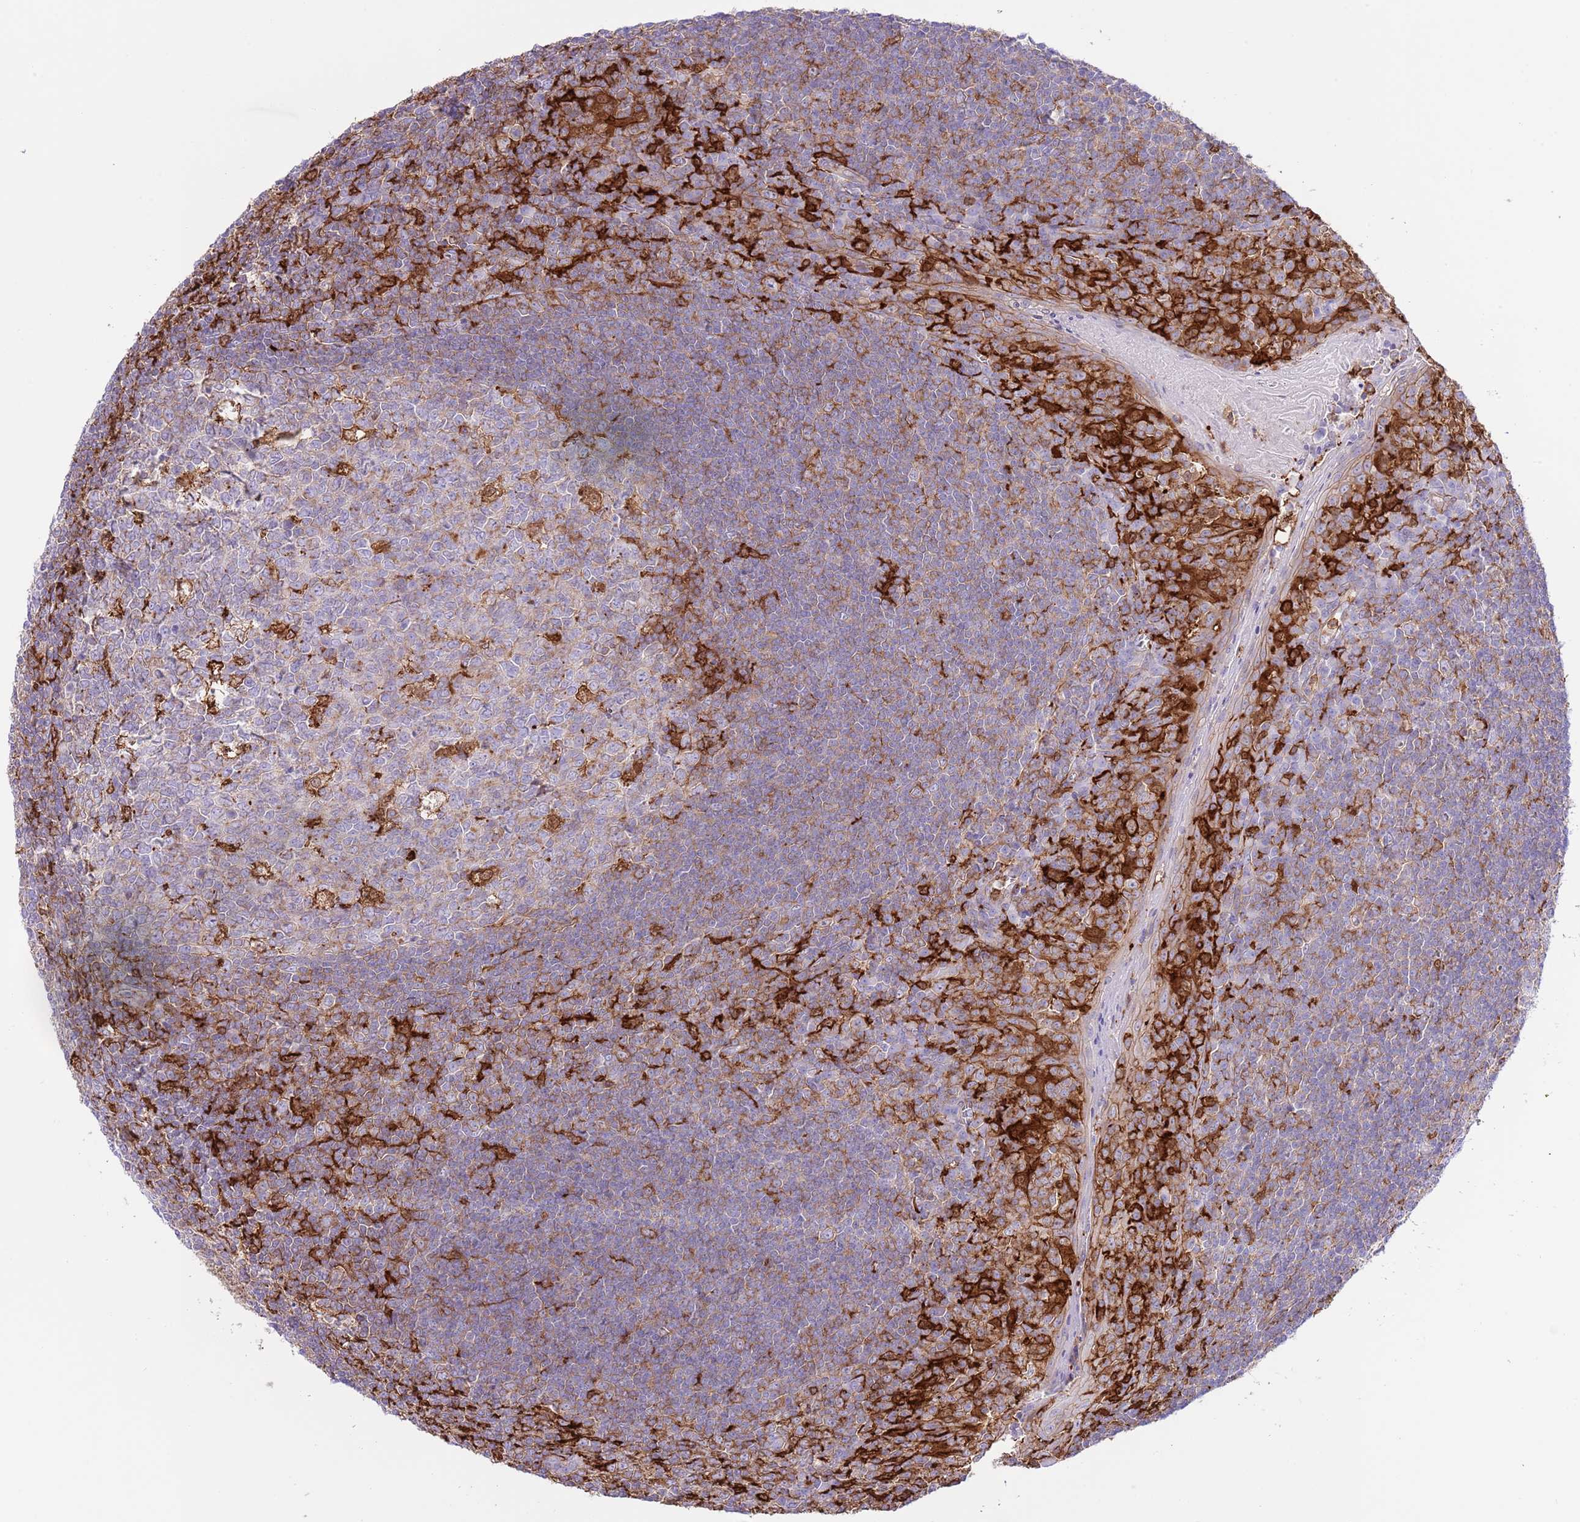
{"staining": {"intensity": "strong", "quantity": "<25%", "location": "cytoplasmic/membranous"}, "tissue": "tonsil", "cell_type": "Germinal center cells", "image_type": "normal", "snomed": [{"axis": "morphology", "description": "Normal tissue, NOS"}, {"axis": "topography", "description": "Tonsil"}], "caption": "About <25% of germinal center cells in unremarkable human tonsil show strong cytoplasmic/membranous protein staining as visualized by brown immunohistochemical staining.", "gene": "EFHD2", "patient": {"sex": "male", "age": 27}}